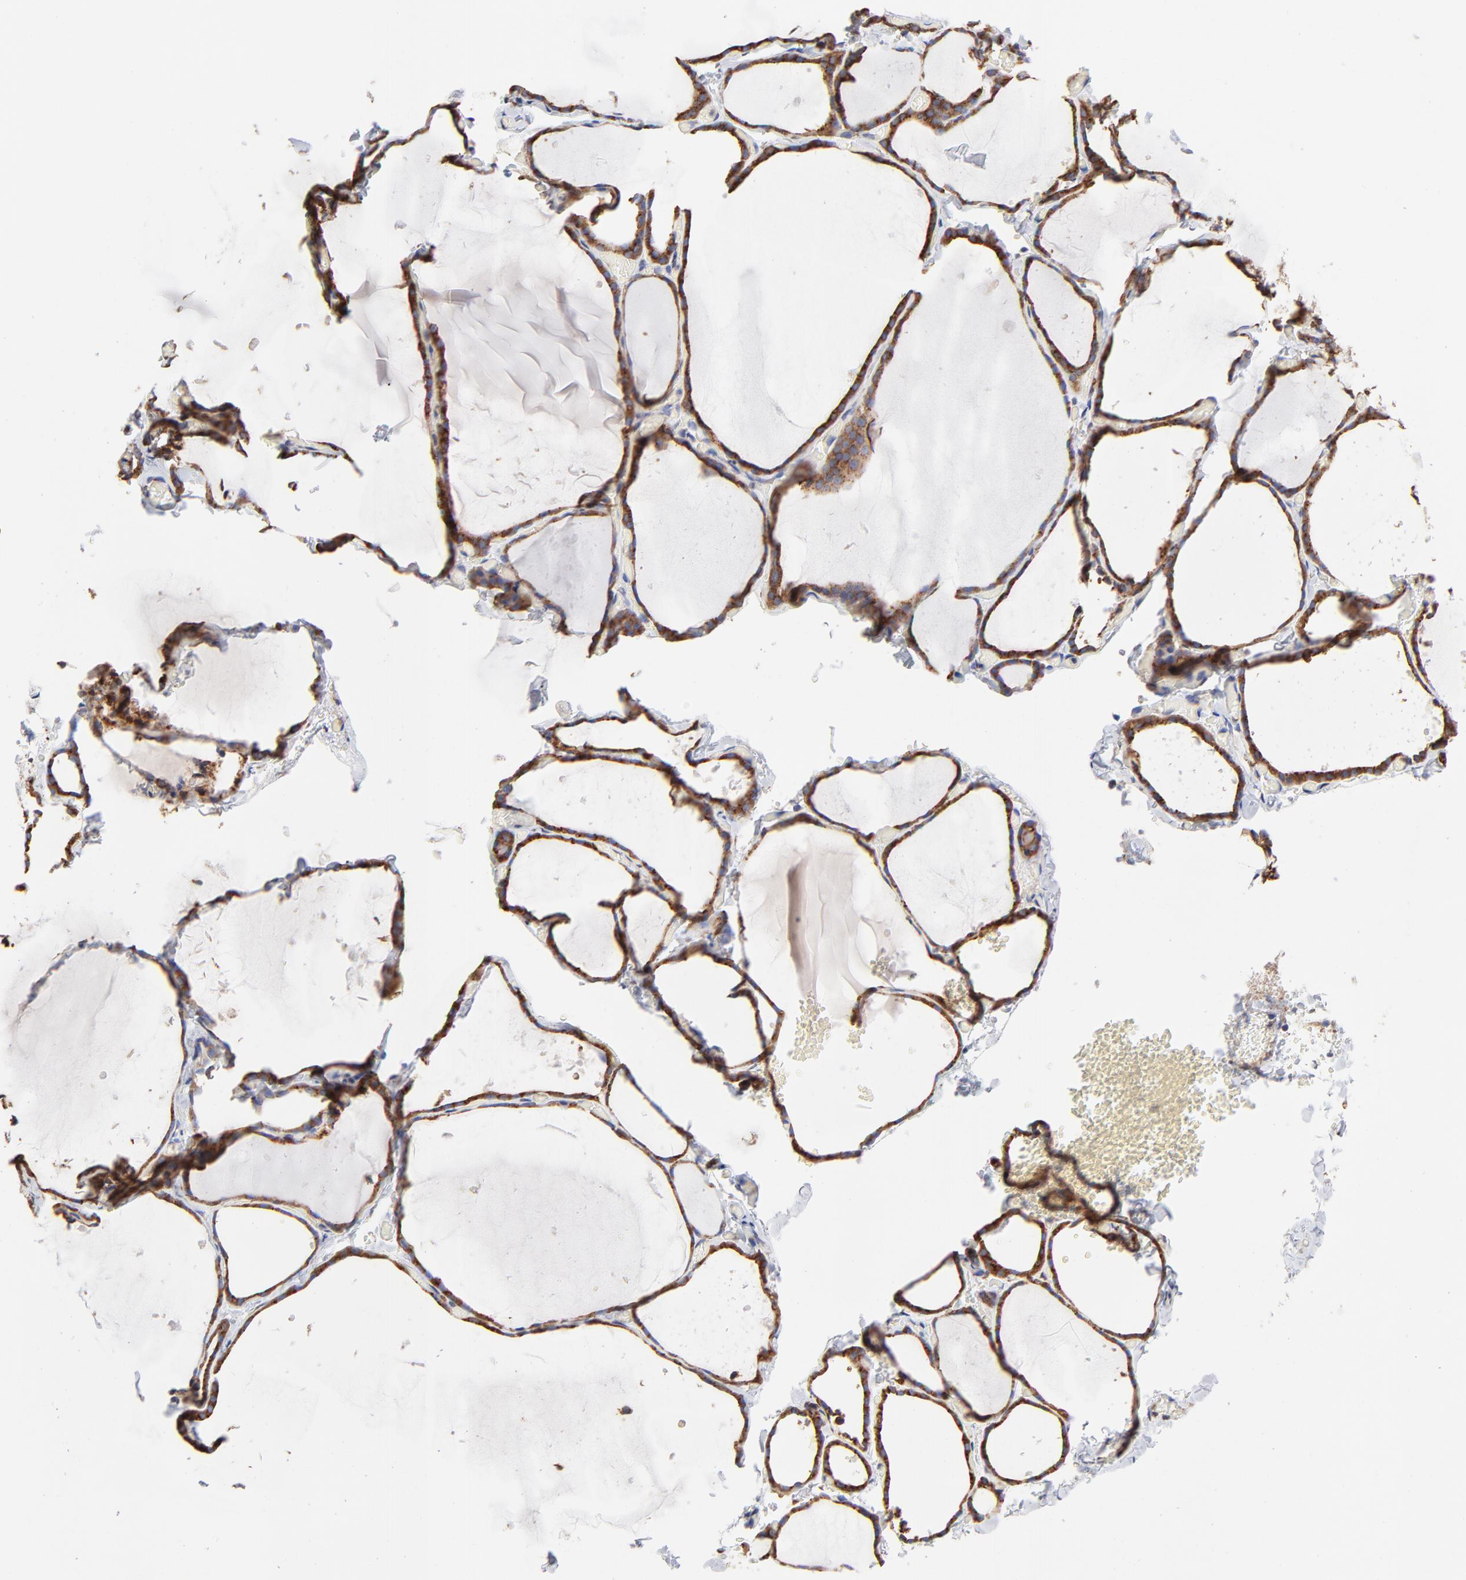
{"staining": {"intensity": "strong", "quantity": ">75%", "location": "cytoplasmic/membranous"}, "tissue": "thyroid gland", "cell_type": "Glandular cells", "image_type": "normal", "snomed": [{"axis": "morphology", "description": "Normal tissue, NOS"}, {"axis": "topography", "description": "Thyroid gland"}], "caption": "IHC staining of normal thyroid gland, which reveals high levels of strong cytoplasmic/membranous staining in about >75% of glandular cells indicating strong cytoplasmic/membranous protein positivity. The staining was performed using DAB (brown) for protein detection and nuclei were counterstained in hematoxylin (blue).", "gene": "LMAN1", "patient": {"sex": "female", "age": 22}}